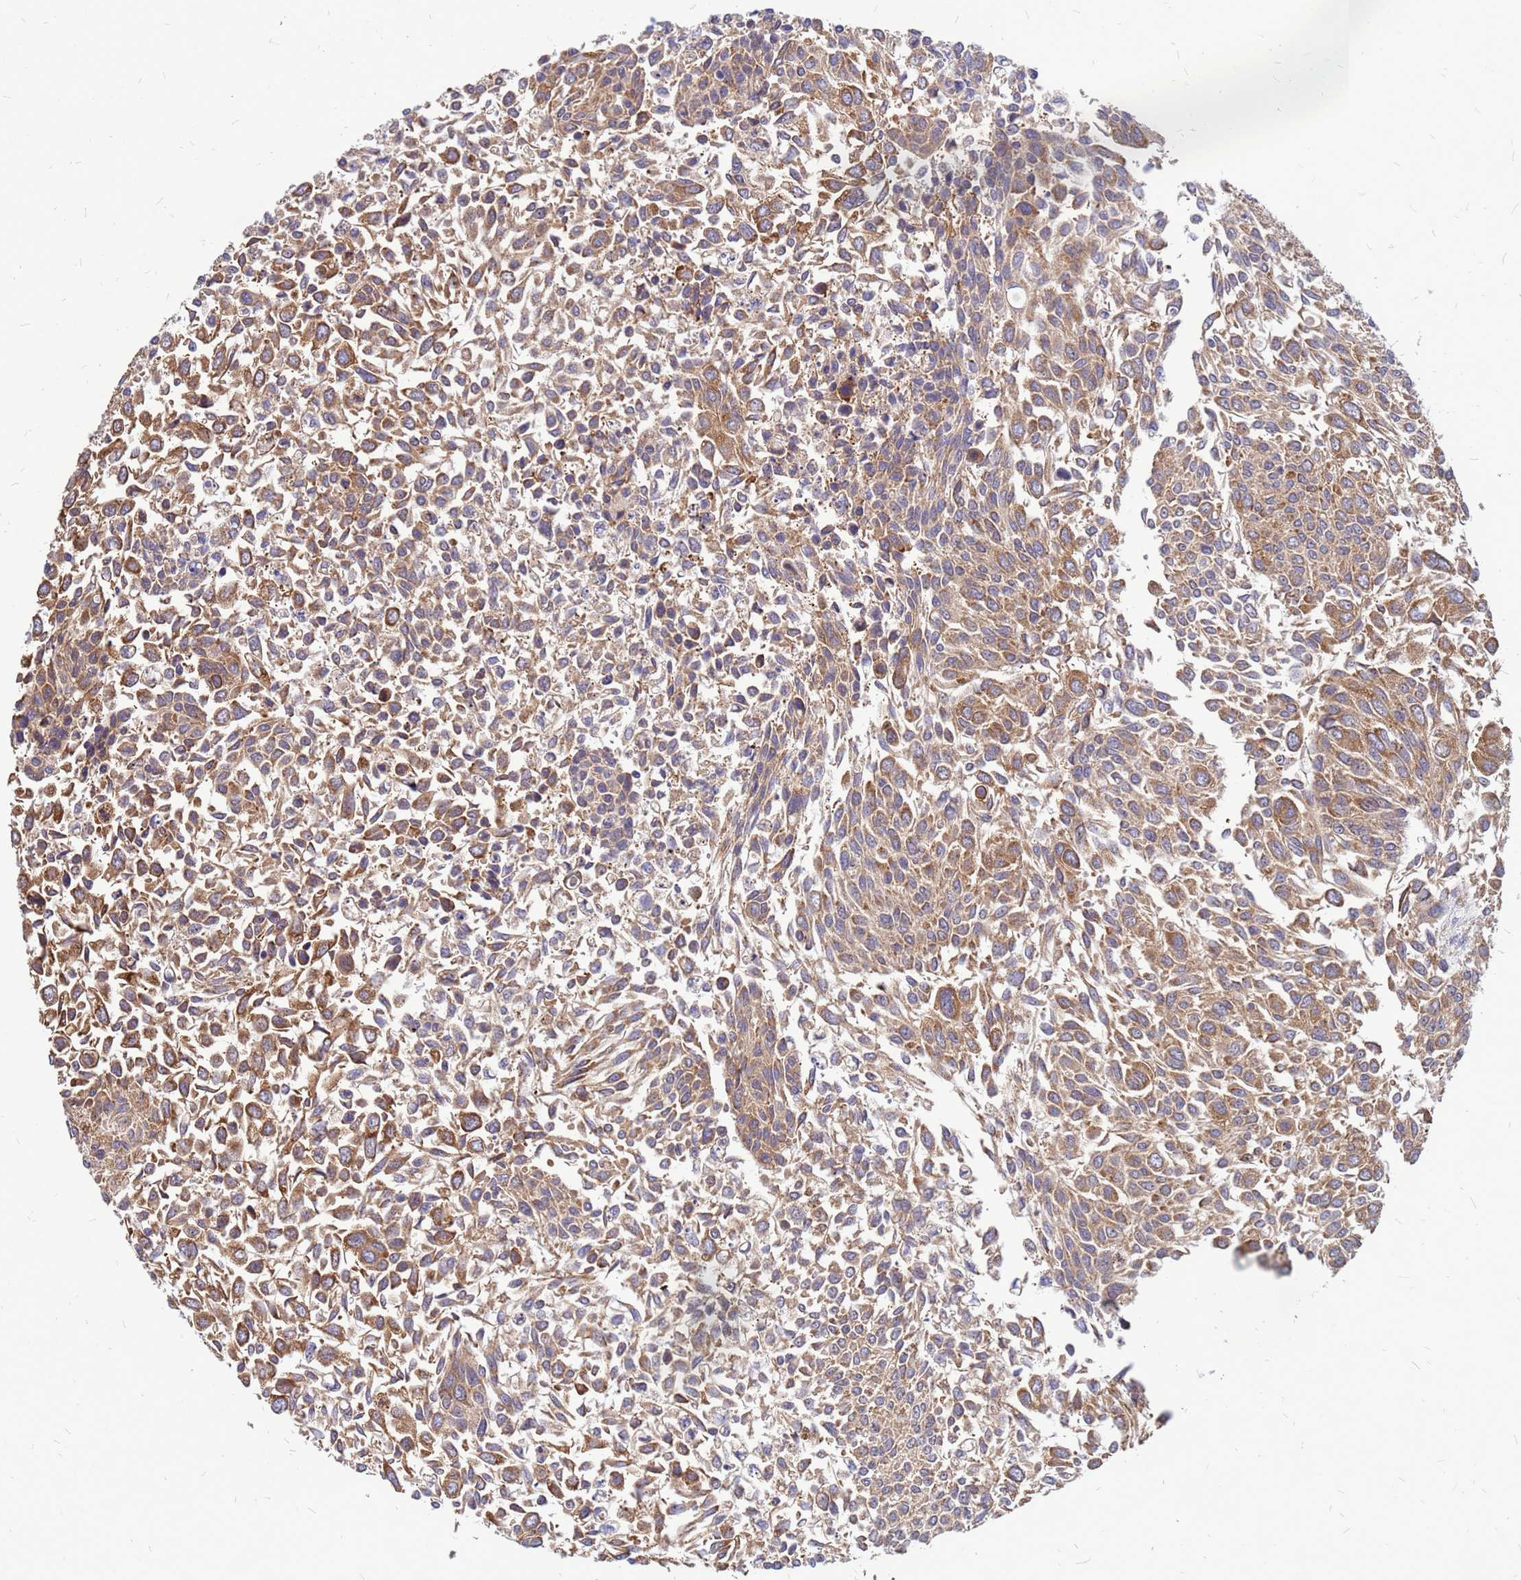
{"staining": {"intensity": "moderate", "quantity": ">75%", "location": "cytoplasmic/membranous"}, "tissue": "urothelial cancer", "cell_type": "Tumor cells", "image_type": "cancer", "snomed": [{"axis": "morphology", "description": "Urothelial carcinoma, NOS"}, {"axis": "topography", "description": "Urinary bladder"}], "caption": "Immunohistochemical staining of urothelial cancer reveals medium levels of moderate cytoplasmic/membranous protein positivity in approximately >75% of tumor cells. The protein is stained brown, and the nuclei are stained in blue (DAB (3,3'-diaminobenzidine) IHC with brightfield microscopy, high magnification).", "gene": "RPL8", "patient": {"sex": "male", "age": 55}}